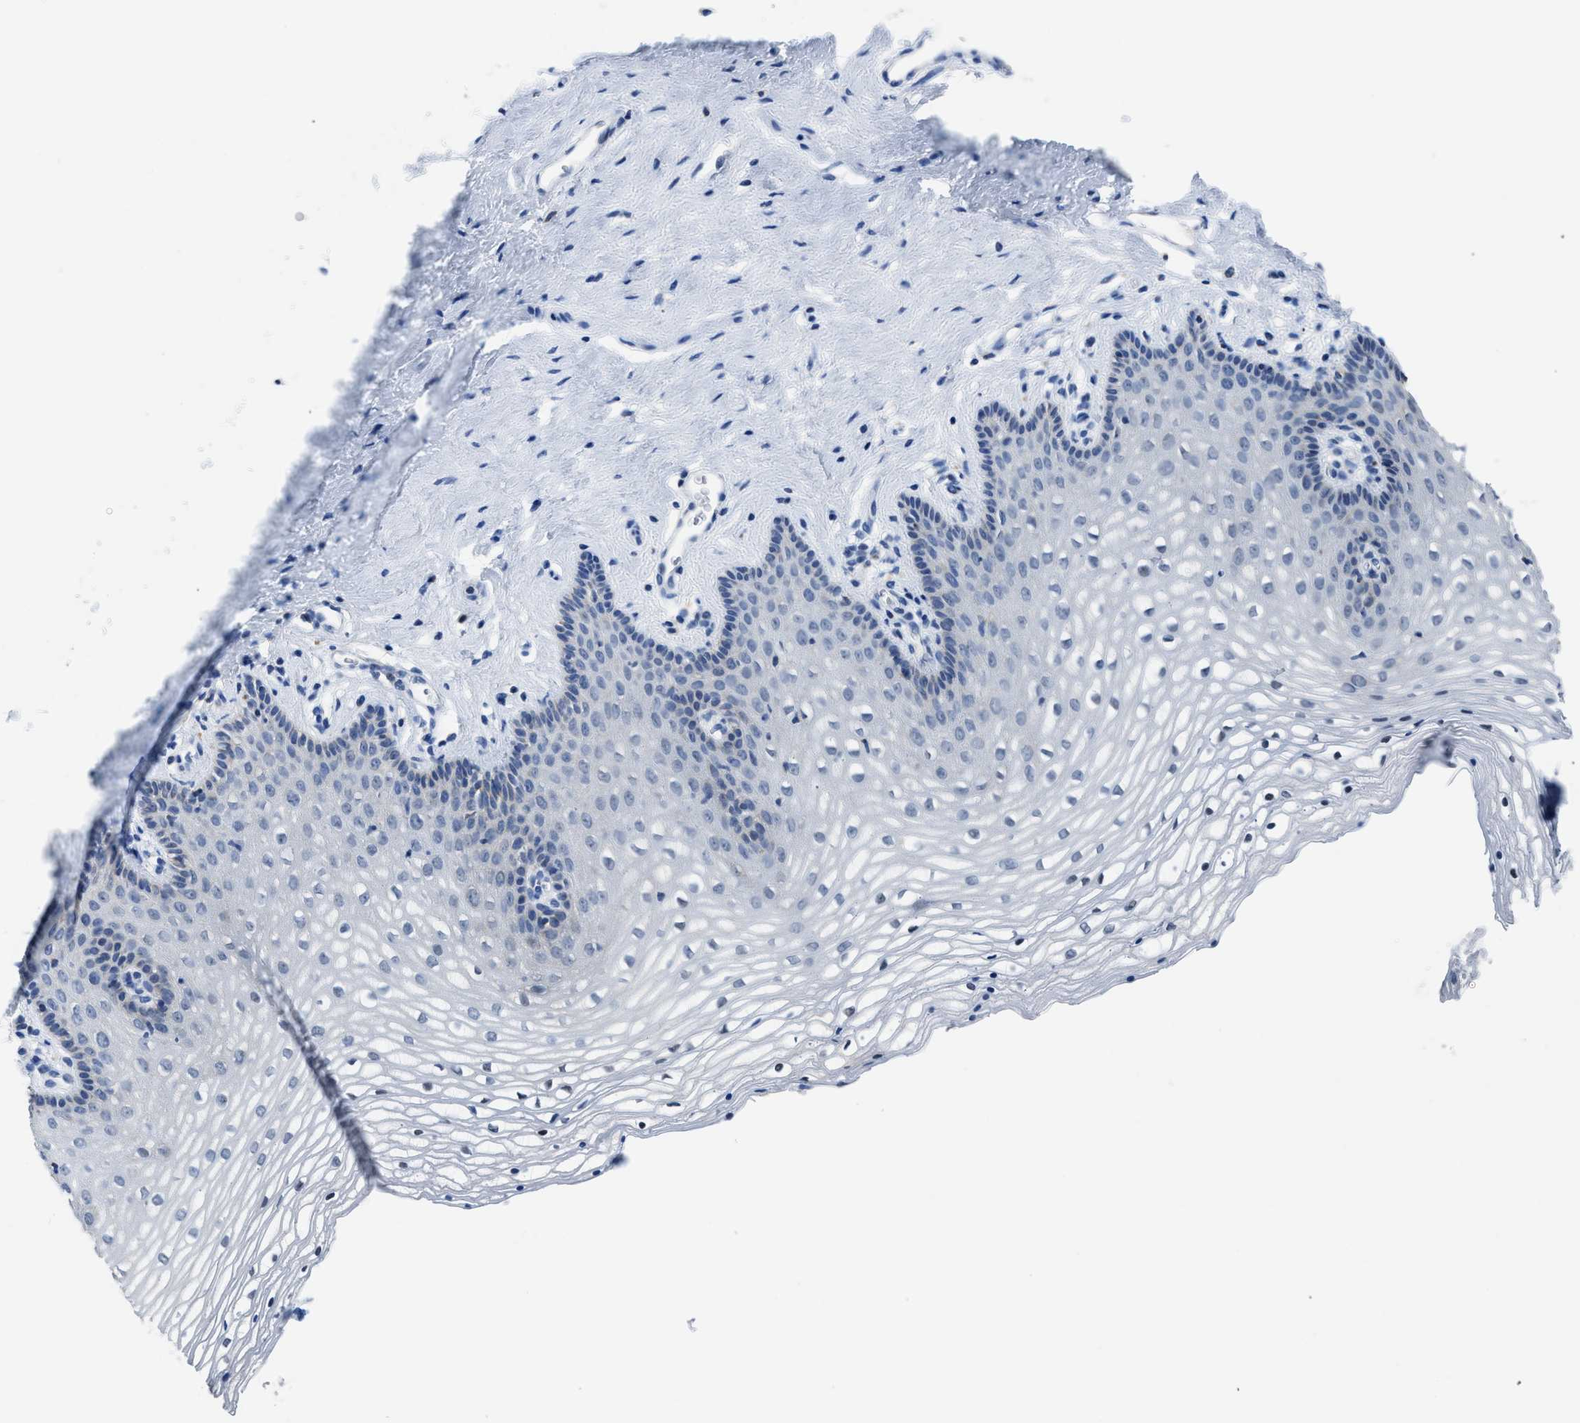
{"staining": {"intensity": "negative", "quantity": "none", "location": "none"}, "tissue": "vagina", "cell_type": "Squamous epithelial cells", "image_type": "normal", "snomed": [{"axis": "morphology", "description": "Normal tissue, NOS"}, {"axis": "topography", "description": "Vagina"}], "caption": "High magnification brightfield microscopy of unremarkable vagina stained with DAB (3,3'-diaminobenzidine) (brown) and counterstained with hematoxylin (blue): squamous epithelial cells show no significant expression. (DAB (3,3'-diaminobenzidine) immunohistochemistry with hematoxylin counter stain).", "gene": "ETFA", "patient": {"sex": "female", "age": 32}}